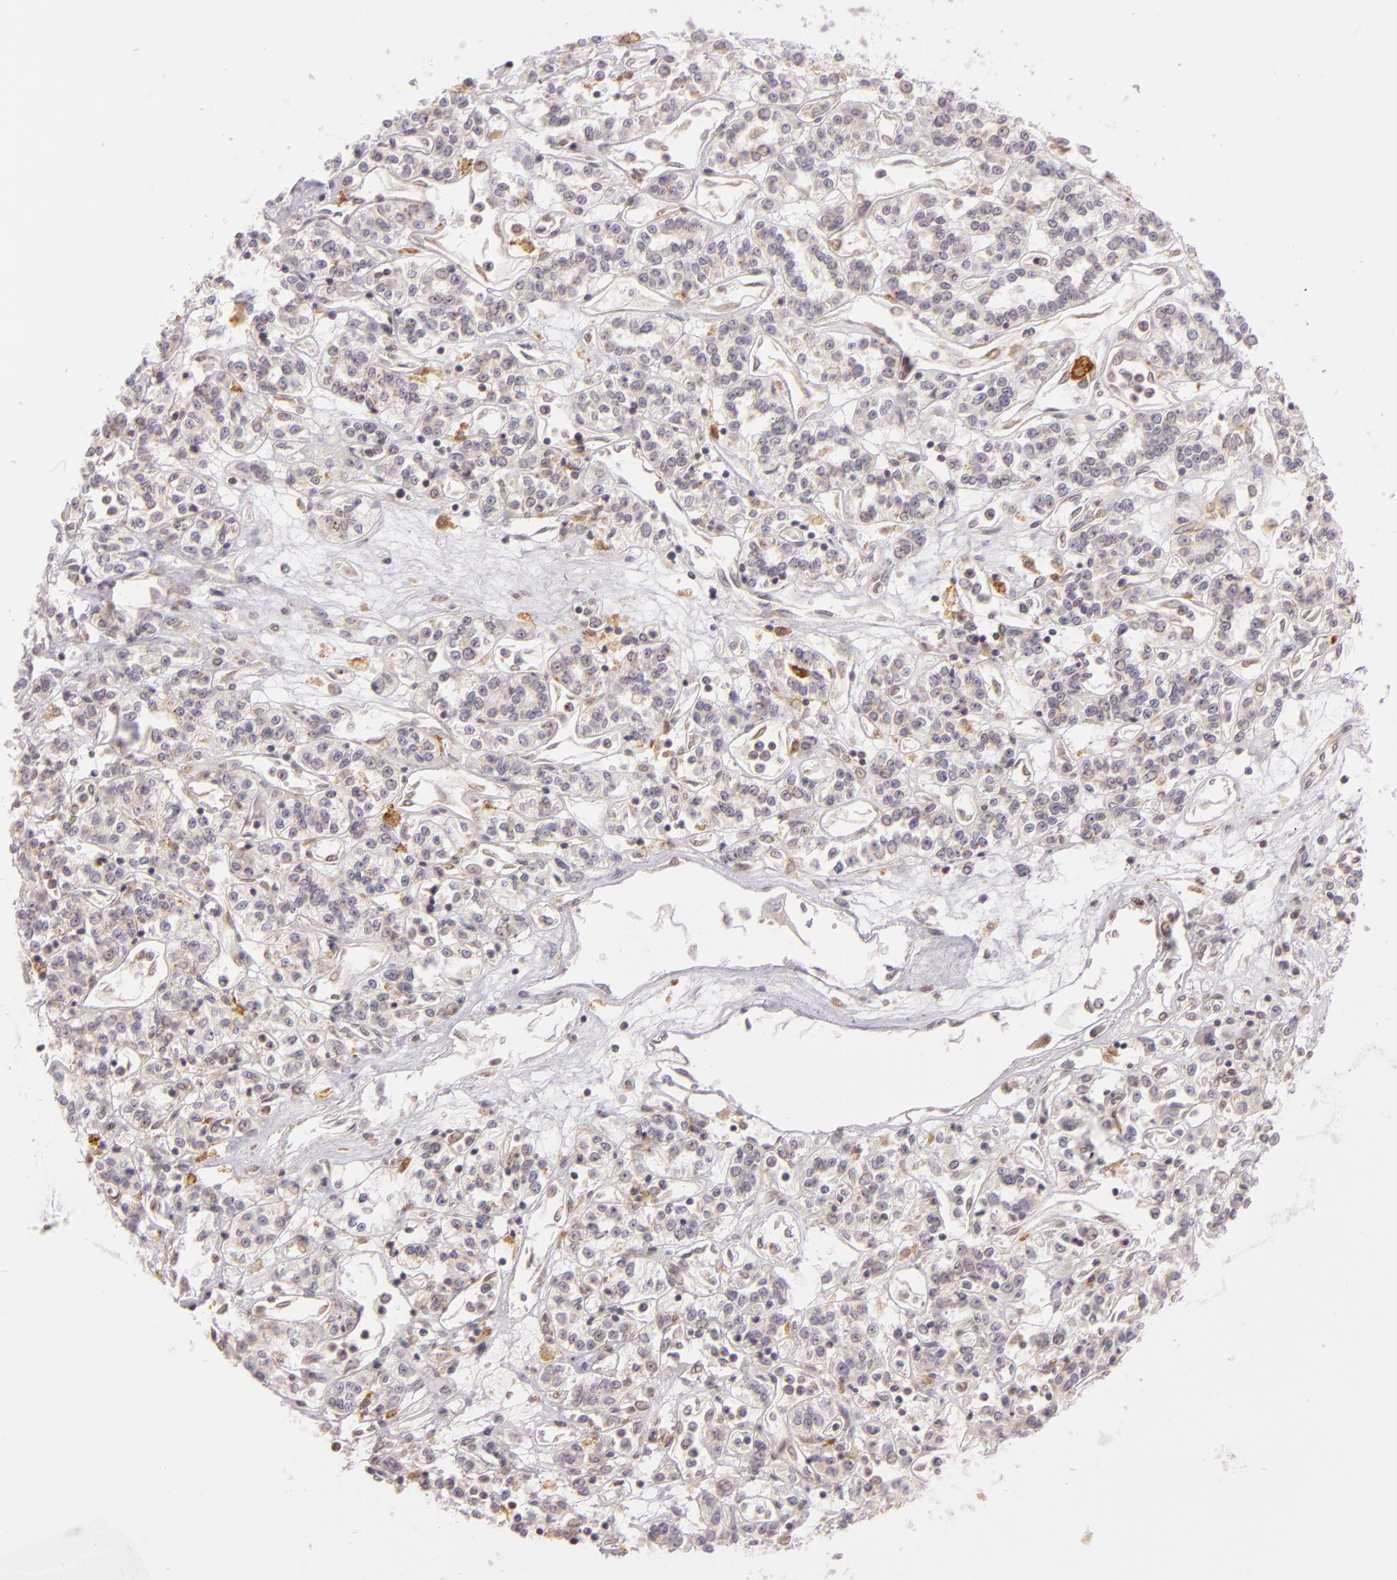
{"staining": {"intensity": "negative", "quantity": "none", "location": "none"}, "tissue": "renal cancer", "cell_type": "Tumor cells", "image_type": "cancer", "snomed": [{"axis": "morphology", "description": "Adenocarcinoma, NOS"}, {"axis": "topography", "description": "Kidney"}], "caption": "Immunohistochemistry histopathology image of human adenocarcinoma (renal) stained for a protein (brown), which shows no staining in tumor cells.", "gene": "LGMN", "patient": {"sex": "female", "age": 76}}